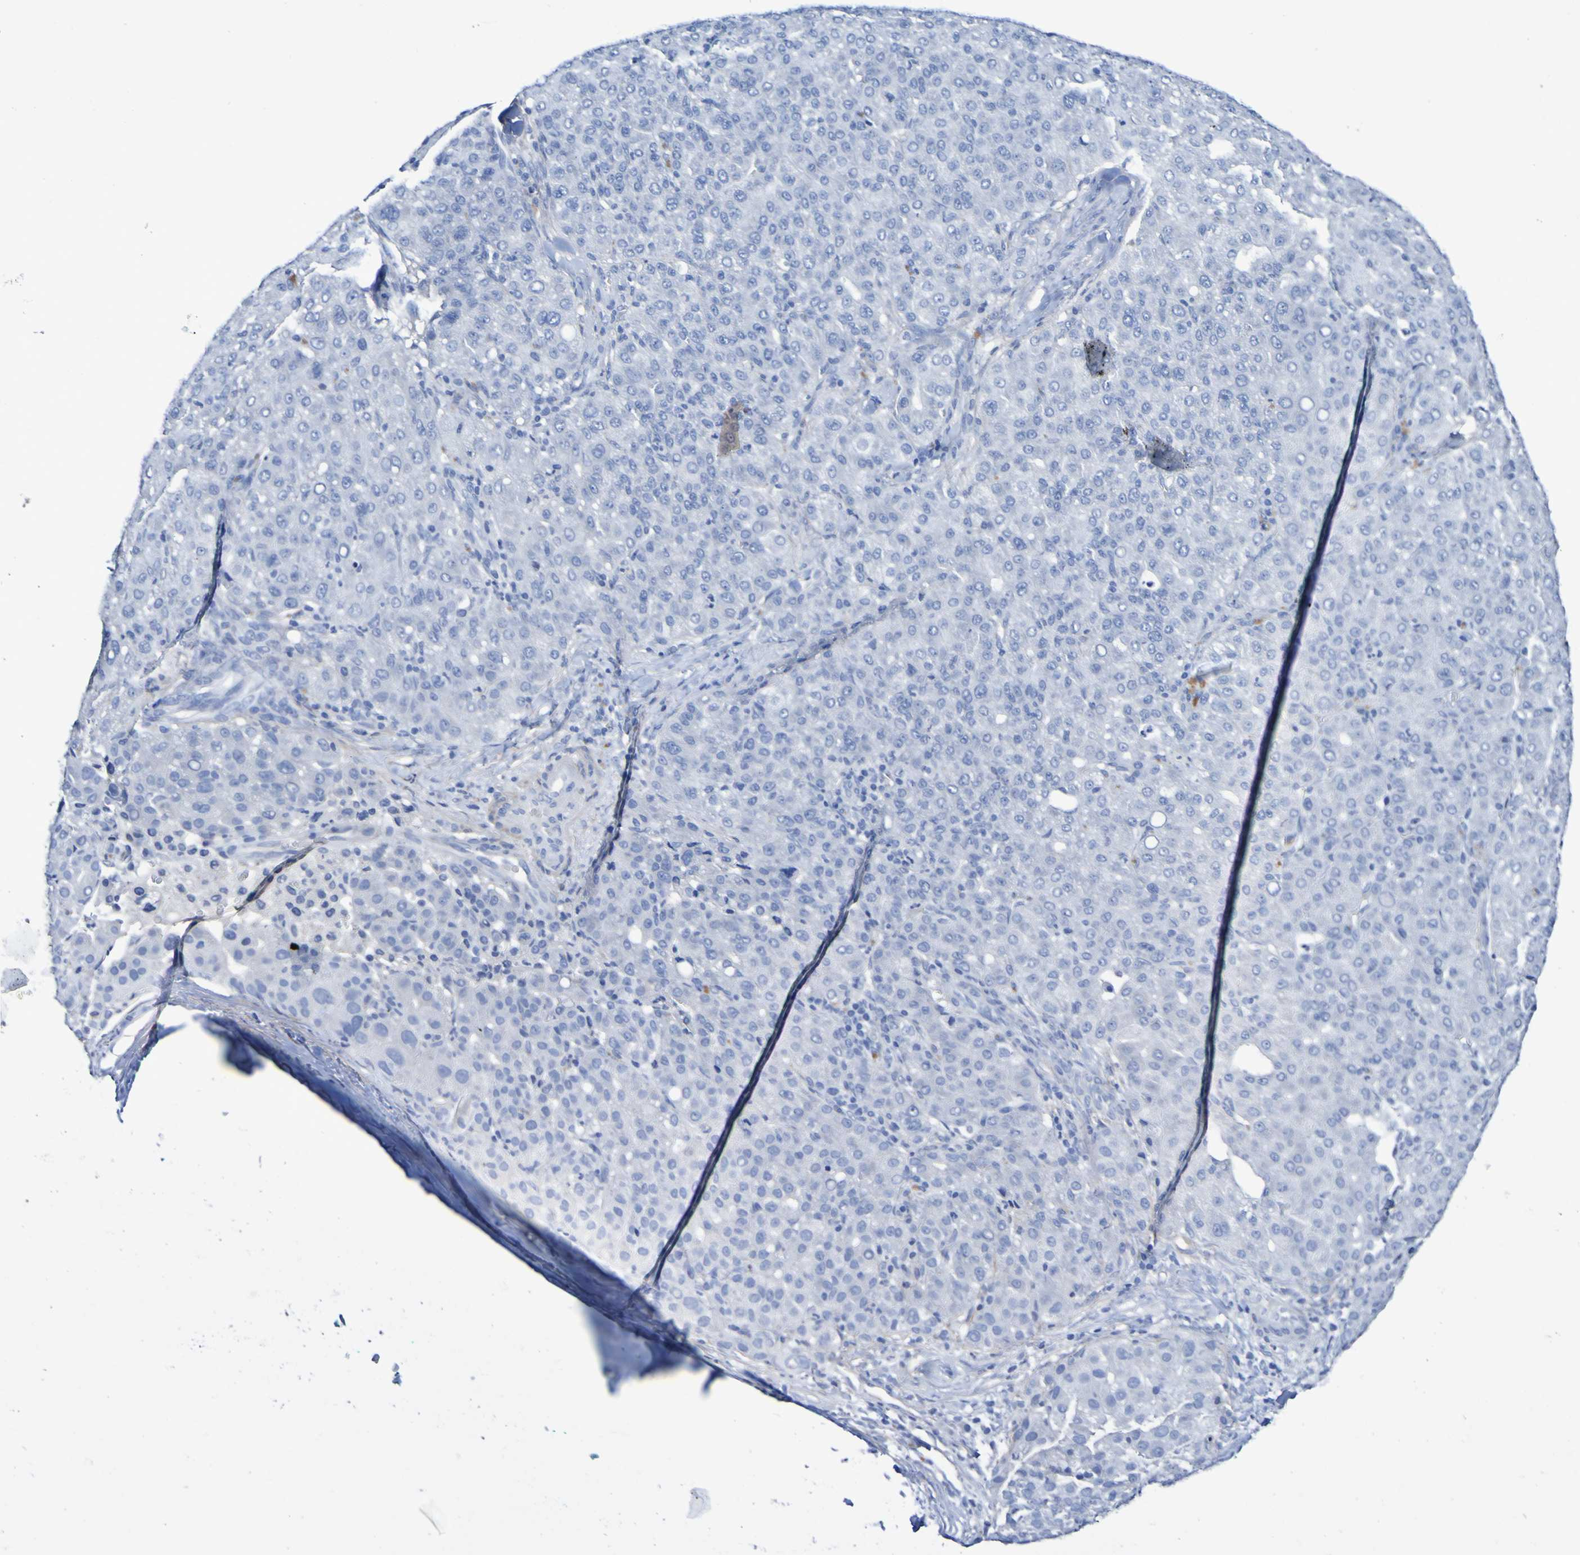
{"staining": {"intensity": "negative", "quantity": "none", "location": "none"}, "tissue": "liver cancer", "cell_type": "Tumor cells", "image_type": "cancer", "snomed": [{"axis": "morphology", "description": "Carcinoma, Hepatocellular, NOS"}, {"axis": "topography", "description": "Liver"}], "caption": "The micrograph shows no staining of tumor cells in liver cancer (hepatocellular carcinoma).", "gene": "SGCB", "patient": {"sex": "male", "age": 65}}